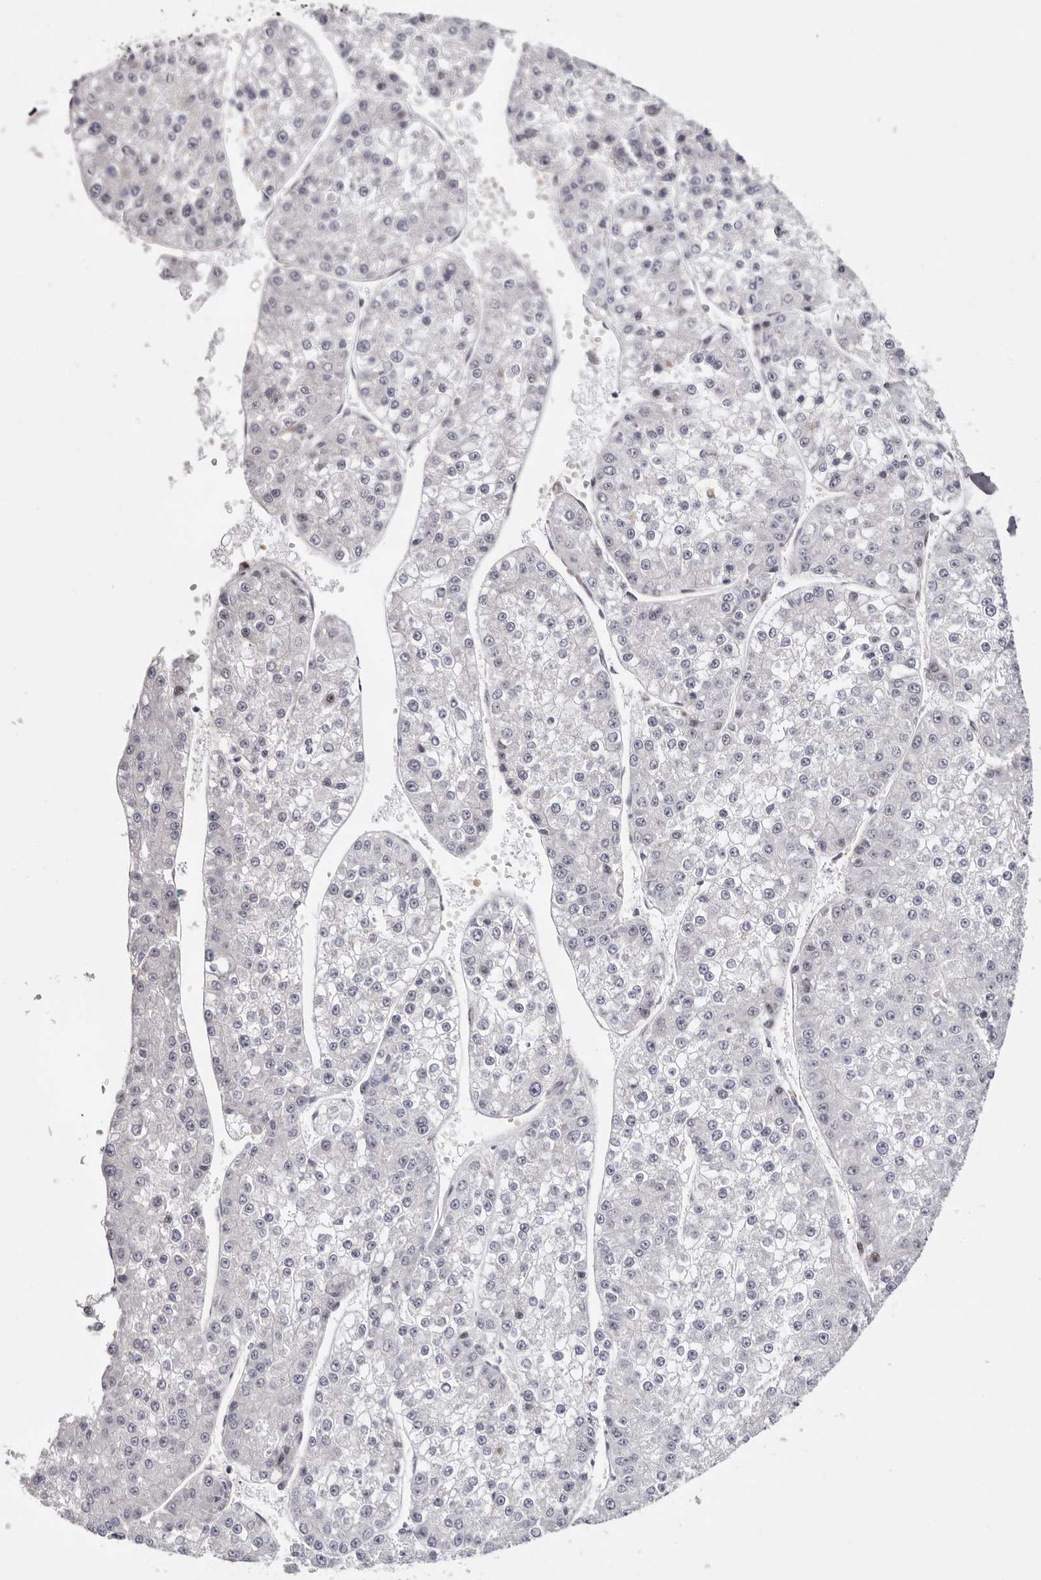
{"staining": {"intensity": "negative", "quantity": "none", "location": "none"}, "tissue": "liver cancer", "cell_type": "Tumor cells", "image_type": "cancer", "snomed": [{"axis": "morphology", "description": "Carcinoma, Hepatocellular, NOS"}, {"axis": "topography", "description": "Liver"}], "caption": "High power microscopy photomicrograph of an IHC image of hepatocellular carcinoma (liver), revealing no significant expression in tumor cells. (Stains: DAB (3,3'-diaminobenzidine) immunohistochemistry with hematoxylin counter stain, Microscopy: brightfield microscopy at high magnification).", "gene": "EPHX3", "patient": {"sex": "female", "age": 73}}